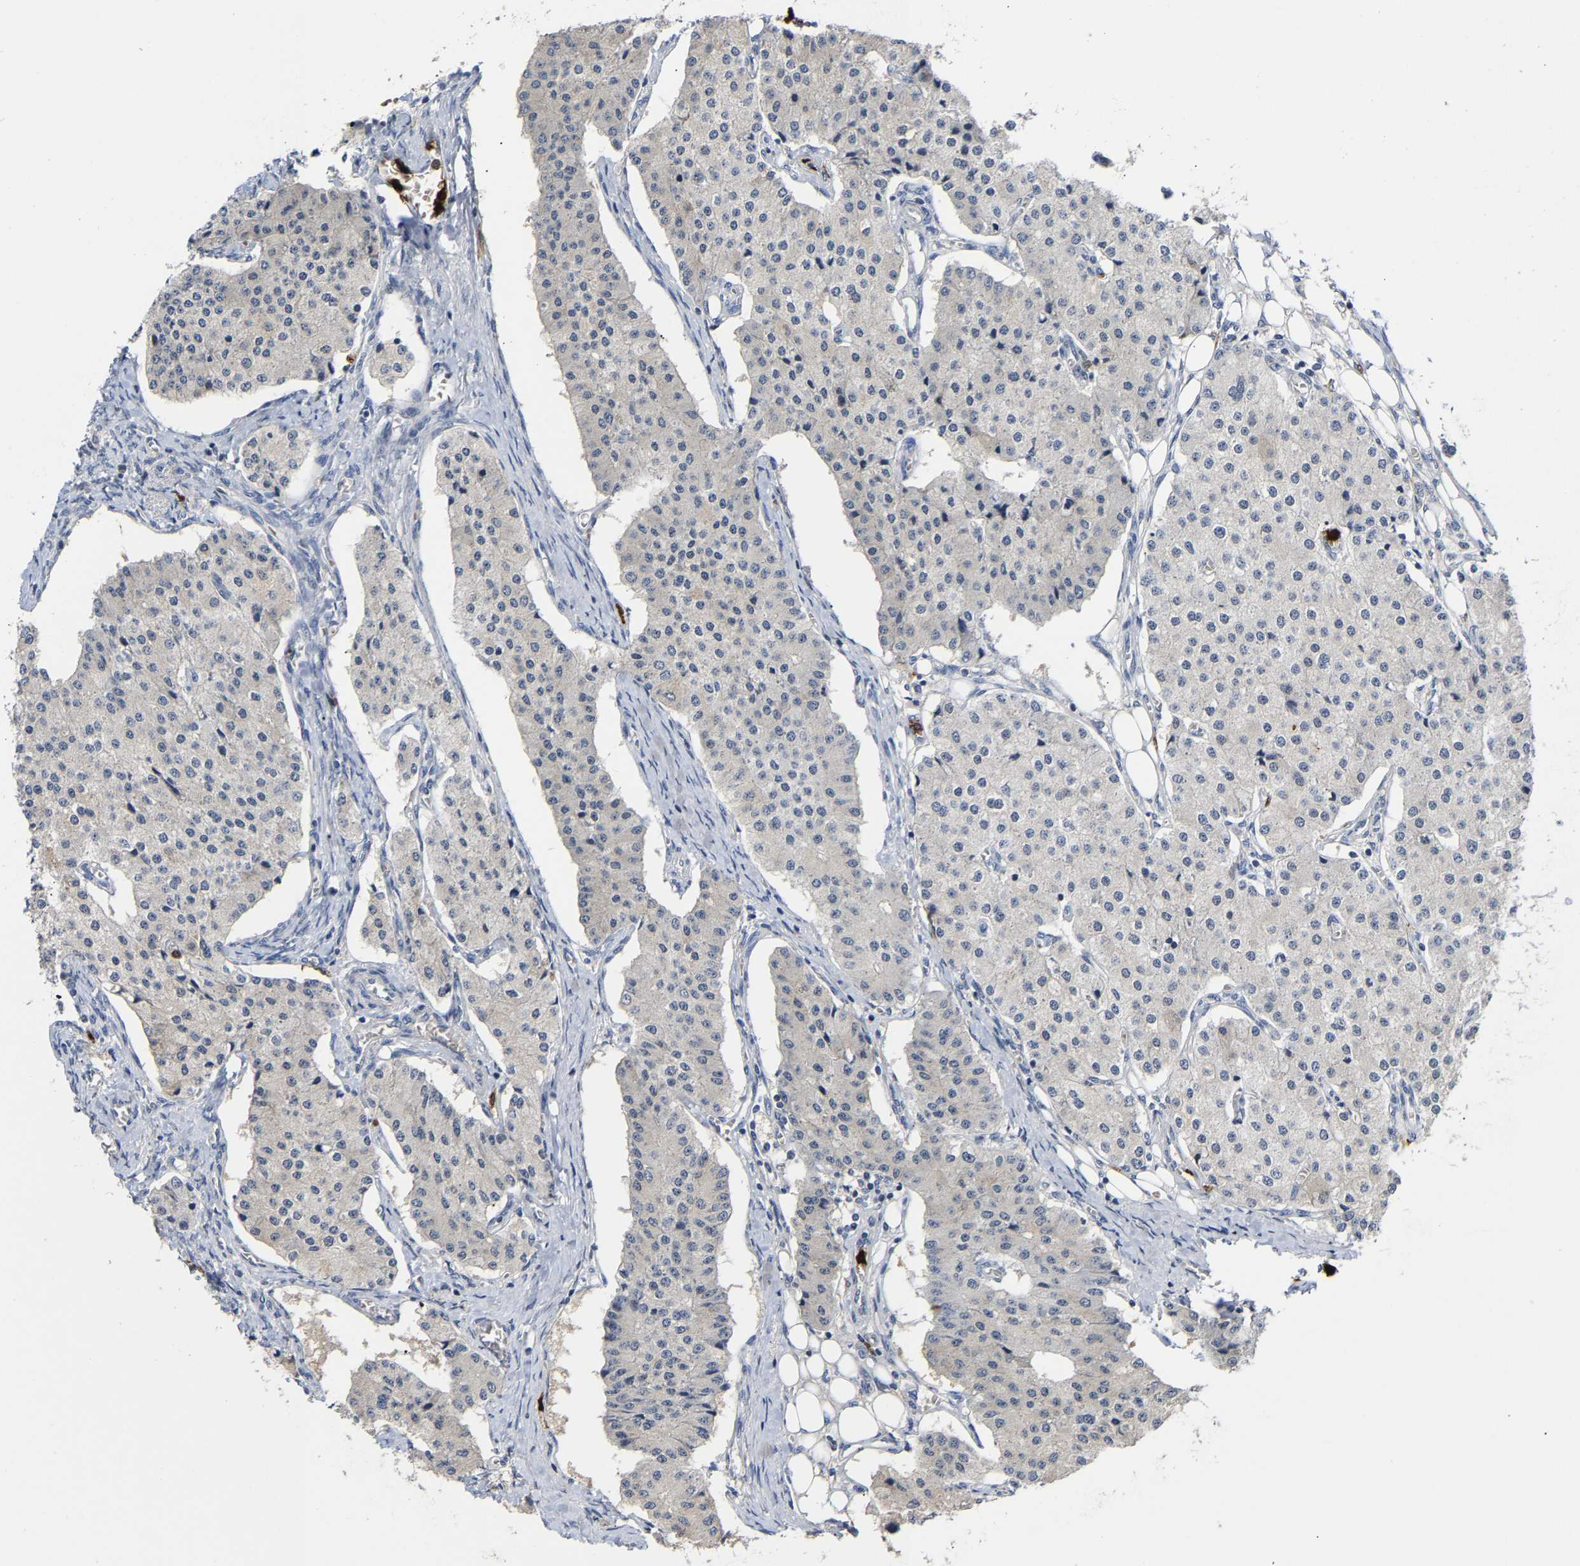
{"staining": {"intensity": "negative", "quantity": "none", "location": "none"}, "tissue": "carcinoid", "cell_type": "Tumor cells", "image_type": "cancer", "snomed": [{"axis": "morphology", "description": "Carcinoid, malignant, NOS"}, {"axis": "topography", "description": "Colon"}], "caption": "An immunohistochemistry histopathology image of carcinoid is shown. There is no staining in tumor cells of carcinoid.", "gene": "TDRD7", "patient": {"sex": "female", "age": 52}}